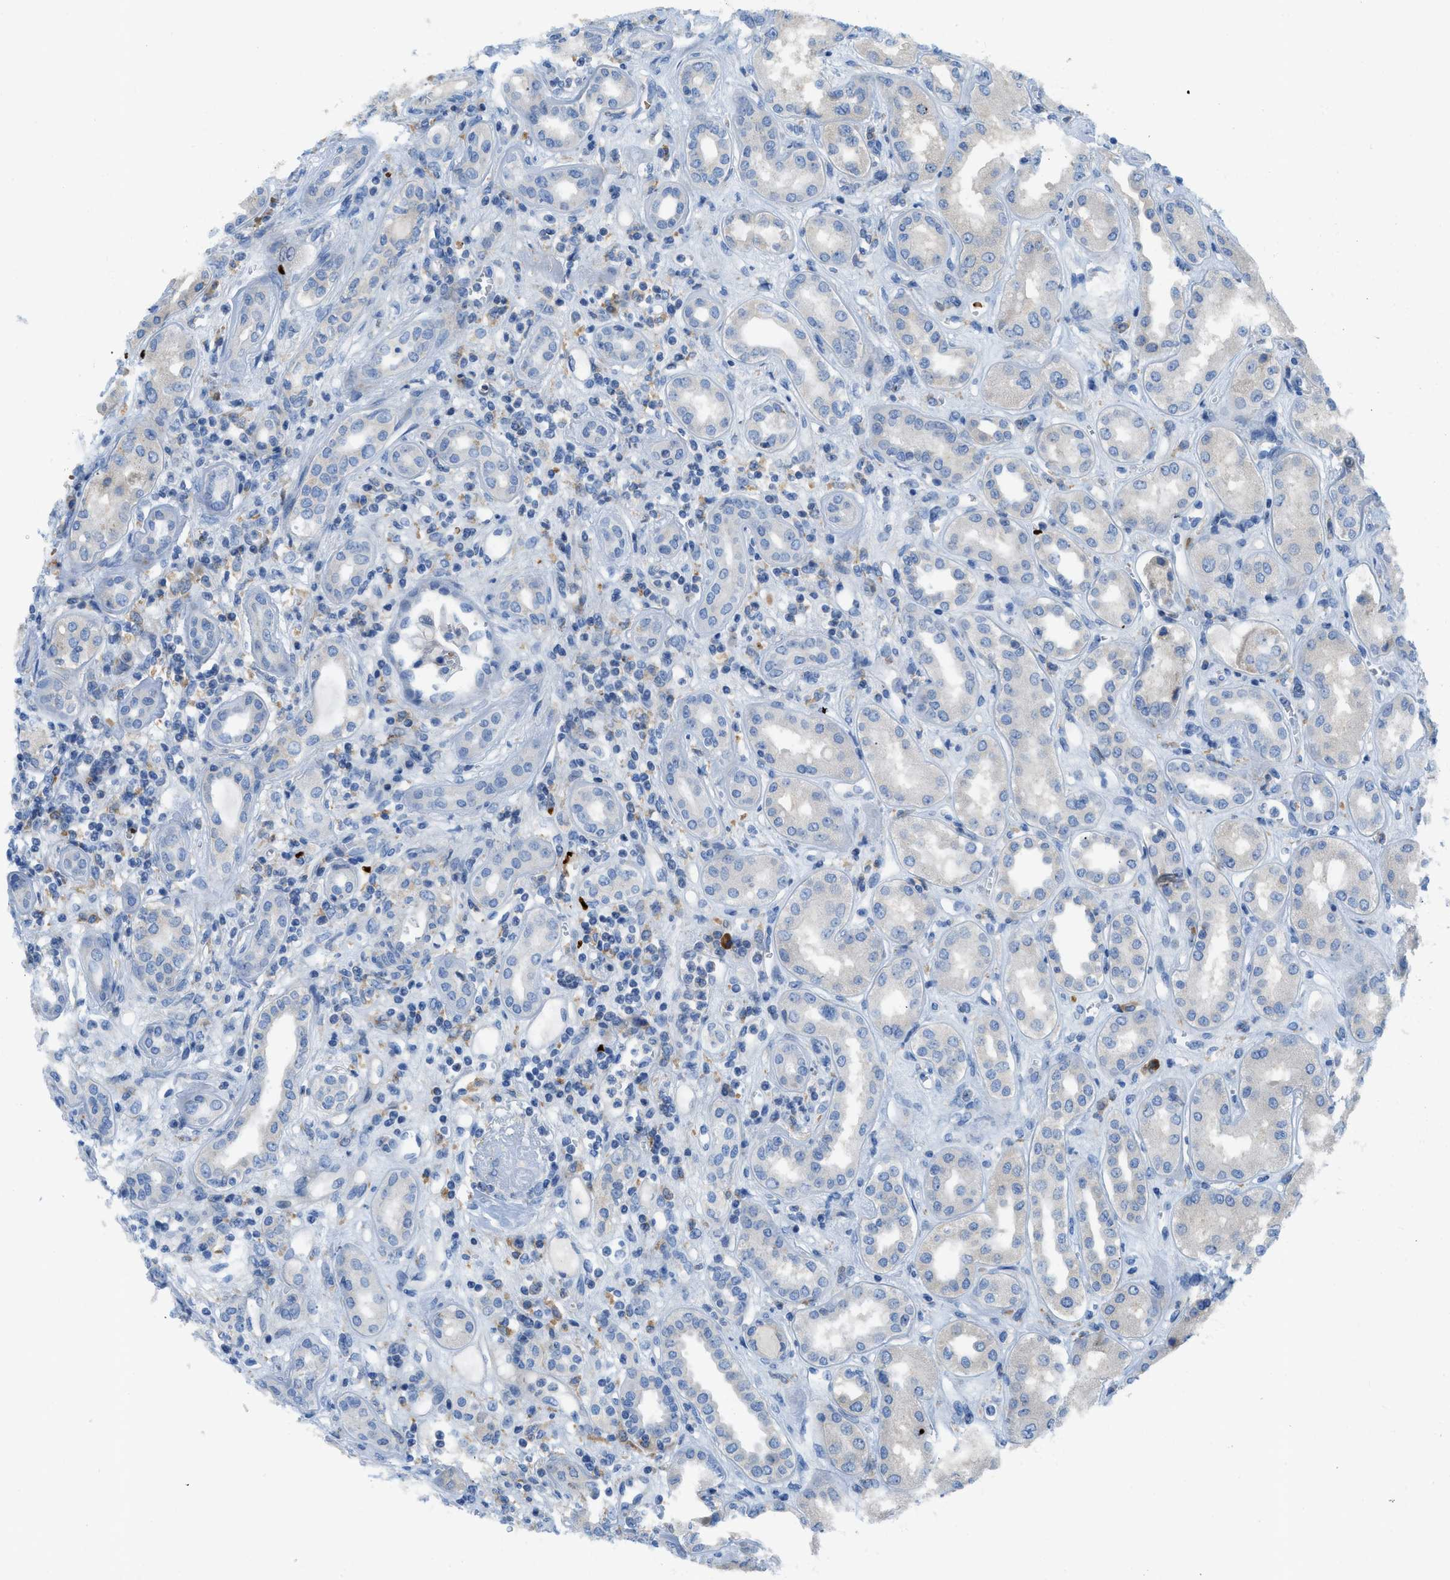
{"staining": {"intensity": "weak", "quantity": "<25%", "location": "cytoplasmic/membranous"}, "tissue": "kidney", "cell_type": "Cells in glomeruli", "image_type": "normal", "snomed": [{"axis": "morphology", "description": "Normal tissue, NOS"}, {"axis": "topography", "description": "Kidney"}], "caption": "Immunohistochemistry (IHC) photomicrograph of unremarkable kidney: human kidney stained with DAB (3,3'-diaminobenzidine) shows no significant protein positivity in cells in glomeruli.", "gene": "ZNF831", "patient": {"sex": "male", "age": 59}}